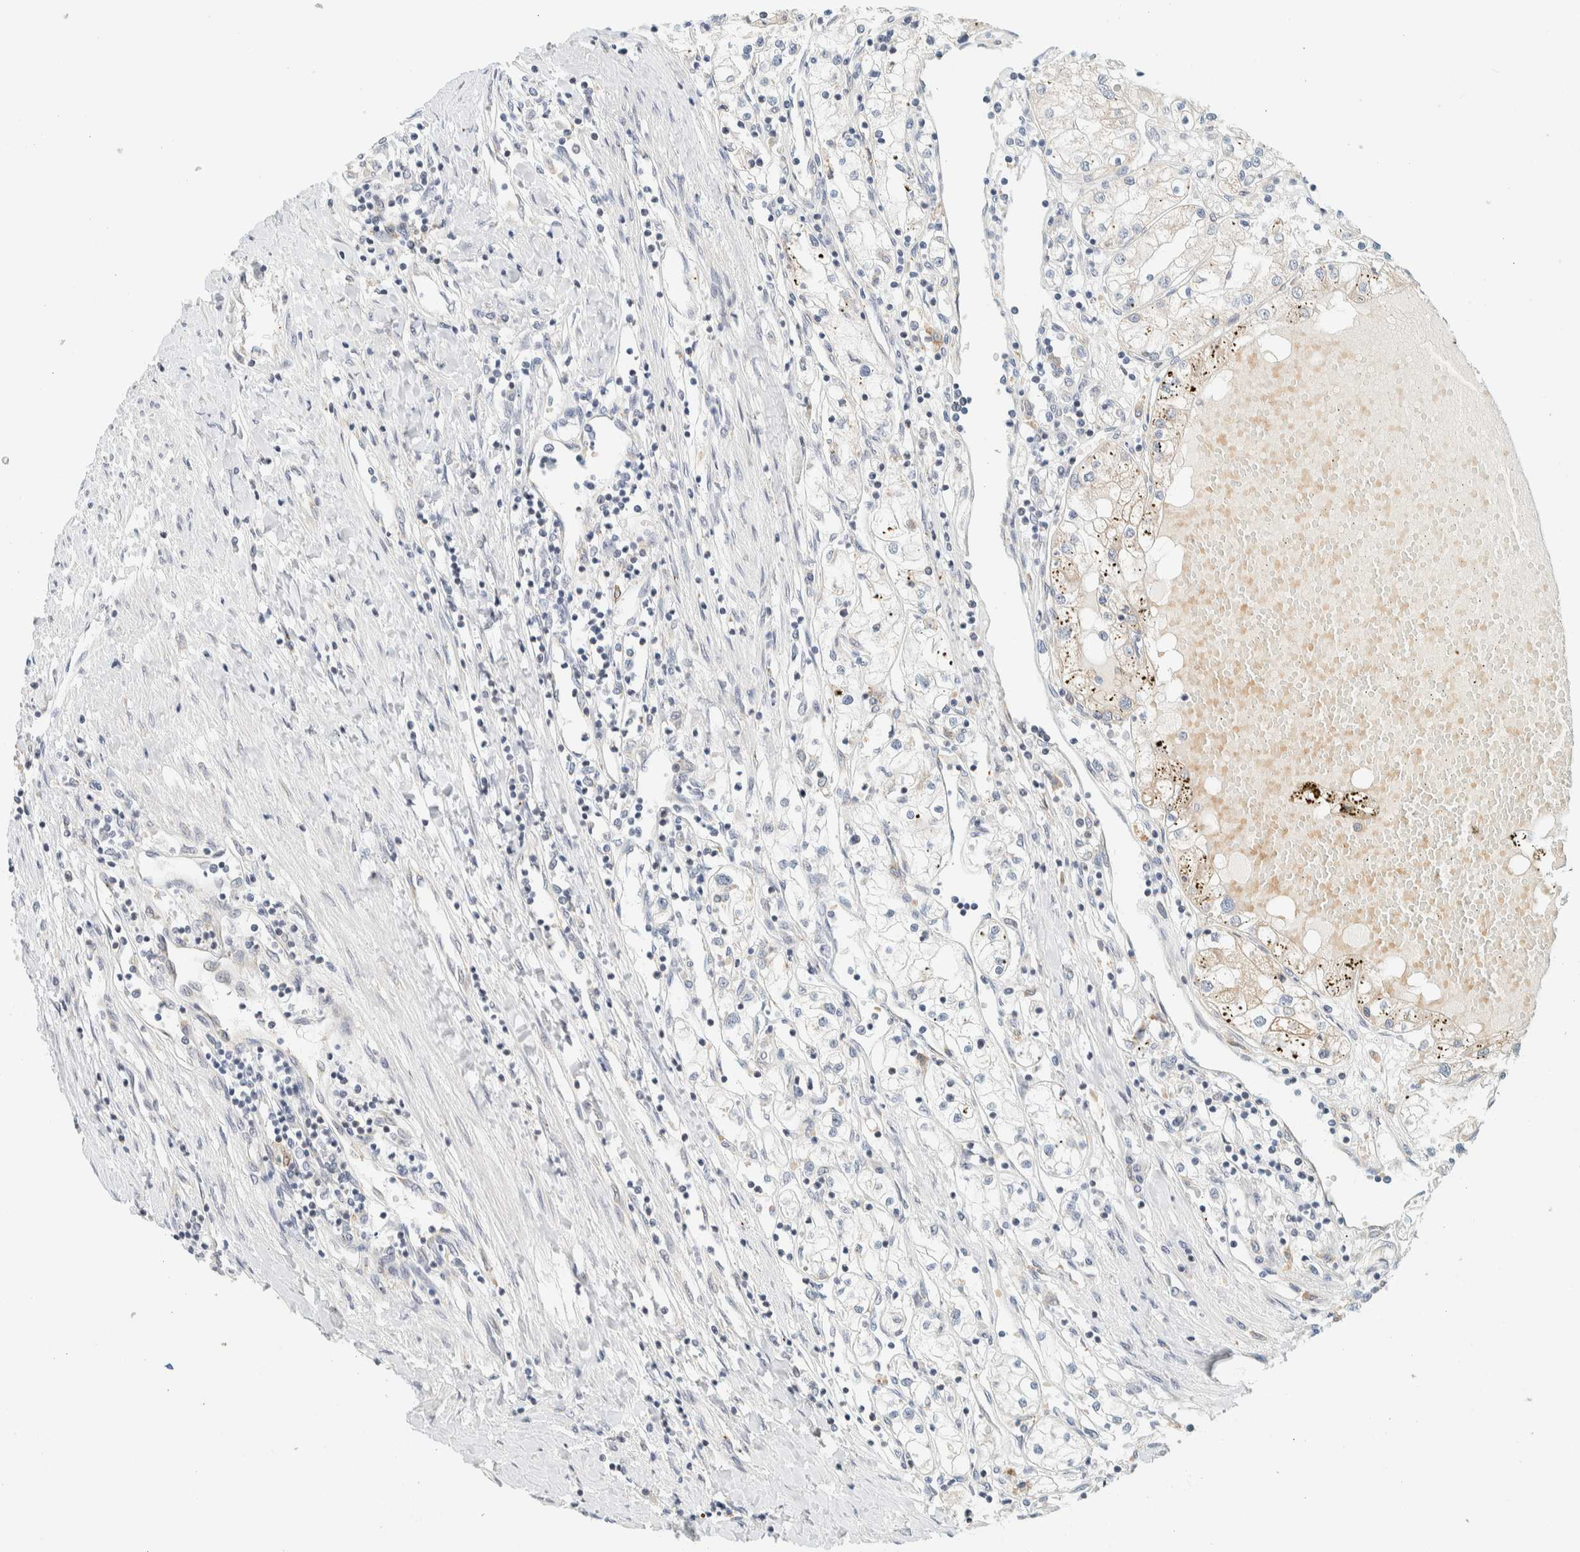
{"staining": {"intensity": "weak", "quantity": "<25%", "location": "cytoplasmic/membranous"}, "tissue": "renal cancer", "cell_type": "Tumor cells", "image_type": "cancer", "snomed": [{"axis": "morphology", "description": "Adenocarcinoma, NOS"}, {"axis": "topography", "description": "Kidney"}], "caption": "Tumor cells are negative for protein expression in human renal adenocarcinoma. (DAB (3,3'-diaminobenzidine) IHC visualized using brightfield microscopy, high magnification).", "gene": "SUMF2", "patient": {"sex": "male", "age": 68}}